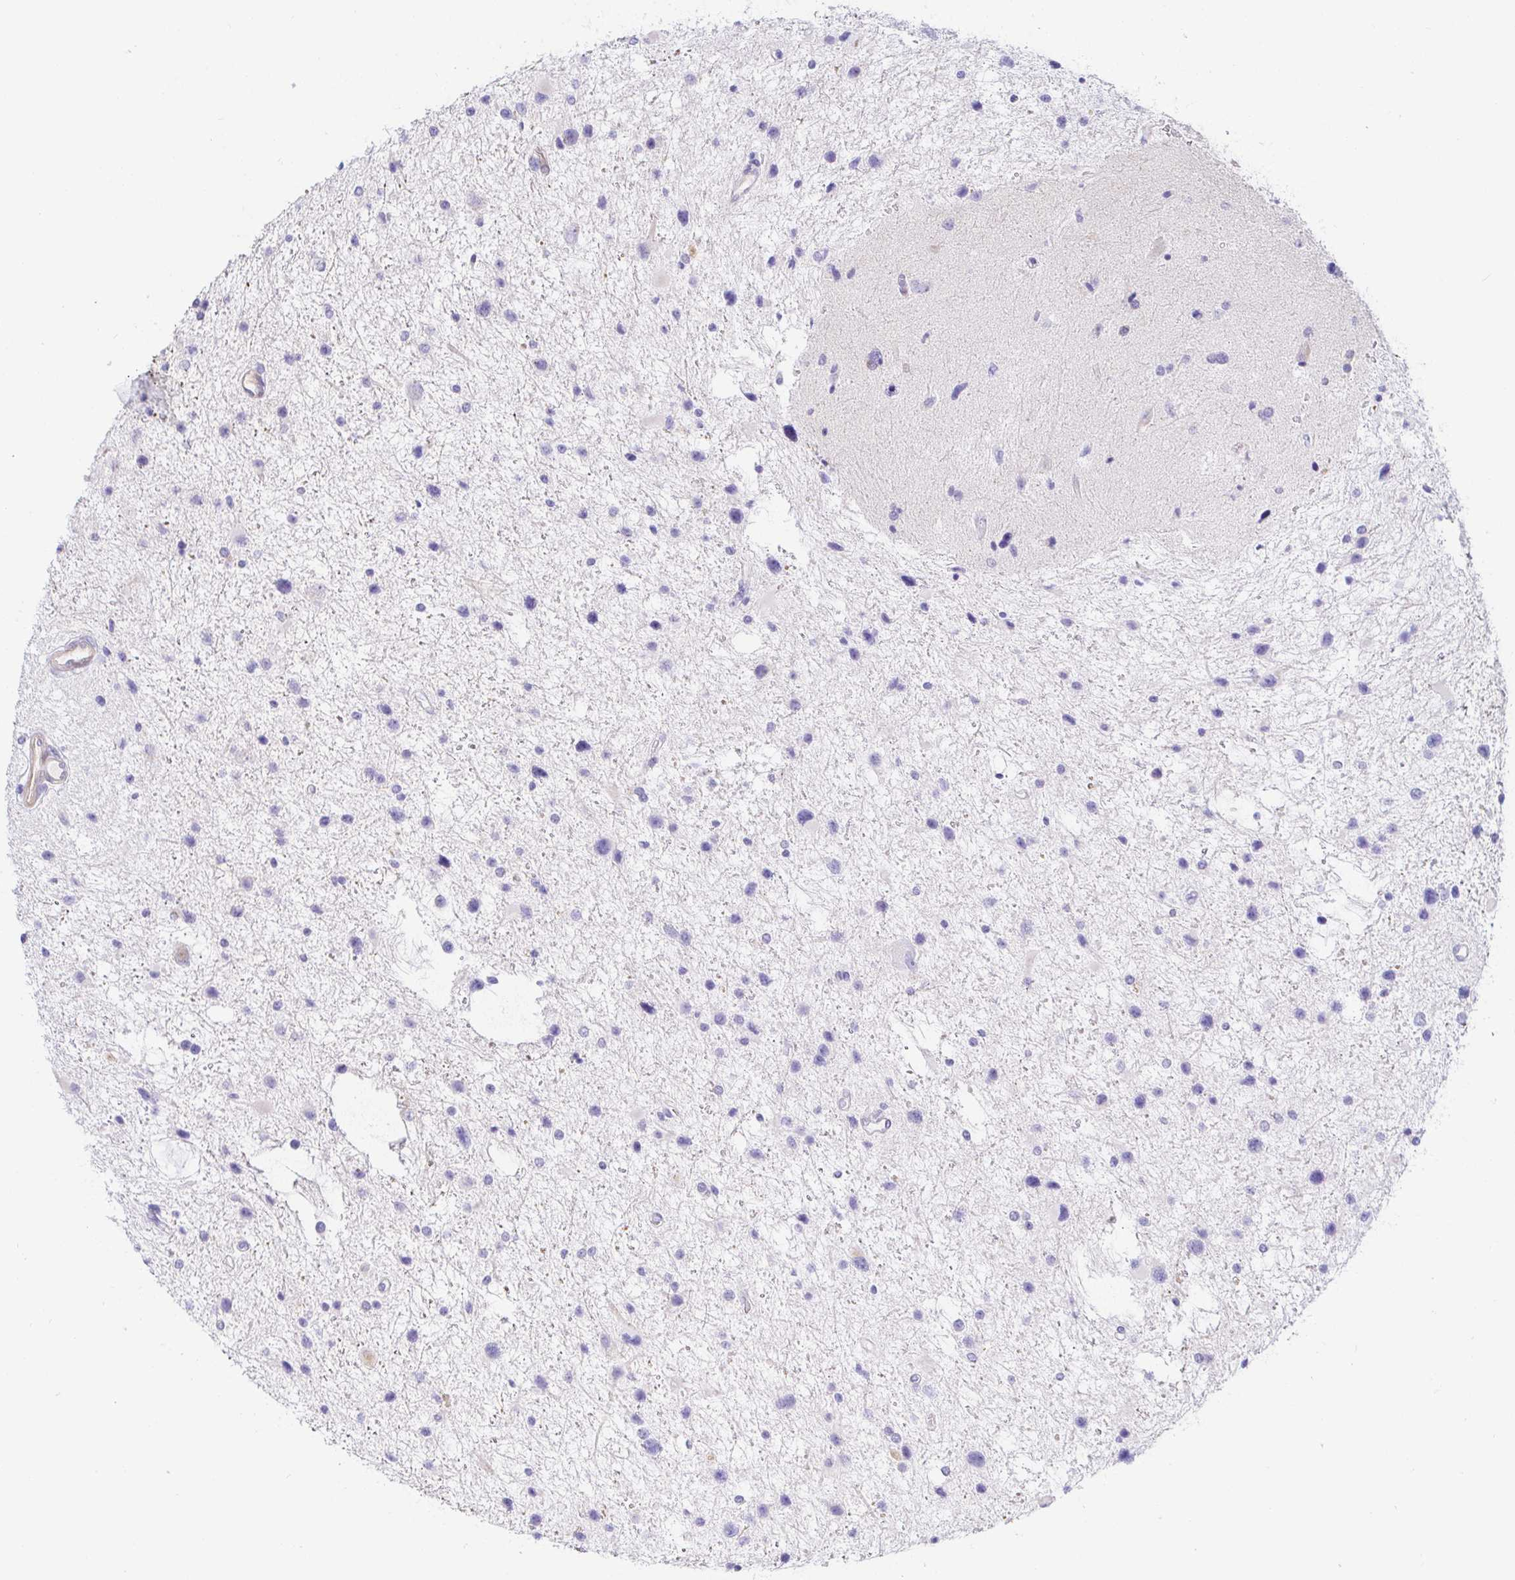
{"staining": {"intensity": "negative", "quantity": "none", "location": "none"}, "tissue": "glioma", "cell_type": "Tumor cells", "image_type": "cancer", "snomed": [{"axis": "morphology", "description": "Glioma, malignant, Low grade"}, {"axis": "topography", "description": "Brain"}], "caption": "IHC image of malignant low-grade glioma stained for a protein (brown), which demonstrates no positivity in tumor cells.", "gene": "PINLYP", "patient": {"sex": "female", "age": 32}}